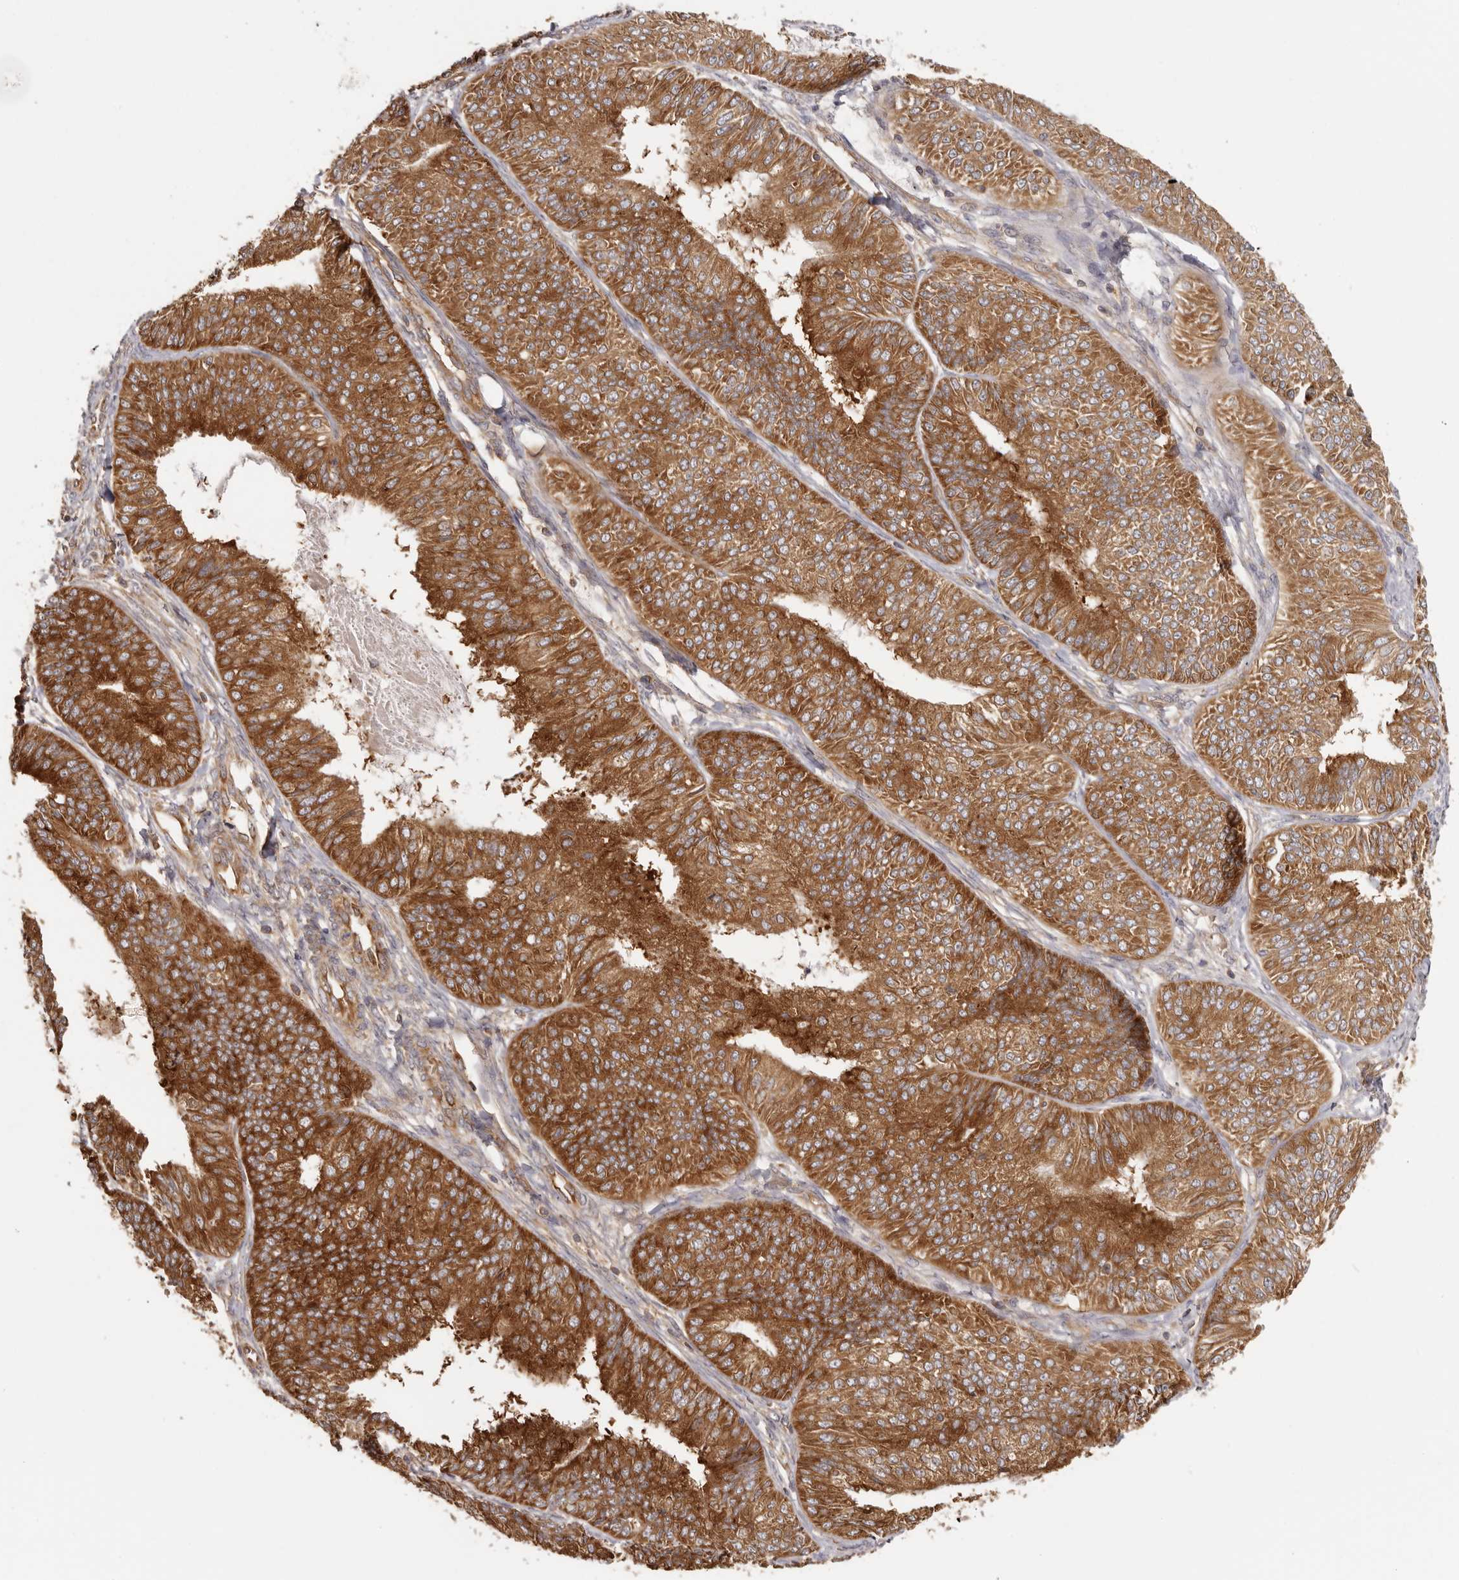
{"staining": {"intensity": "strong", "quantity": ">75%", "location": "cytoplasmic/membranous"}, "tissue": "endometrial cancer", "cell_type": "Tumor cells", "image_type": "cancer", "snomed": [{"axis": "morphology", "description": "Adenocarcinoma, NOS"}, {"axis": "topography", "description": "Endometrium"}], "caption": "This histopathology image displays endometrial cancer stained with immunohistochemistry to label a protein in brown. The cytoplasmic/membranous of tumor cells show strong positivity for the protein. Nuclei are counter-stained blue.", "gene": "EEF1E1", "patient": {"sex": "female", "age": 58}}